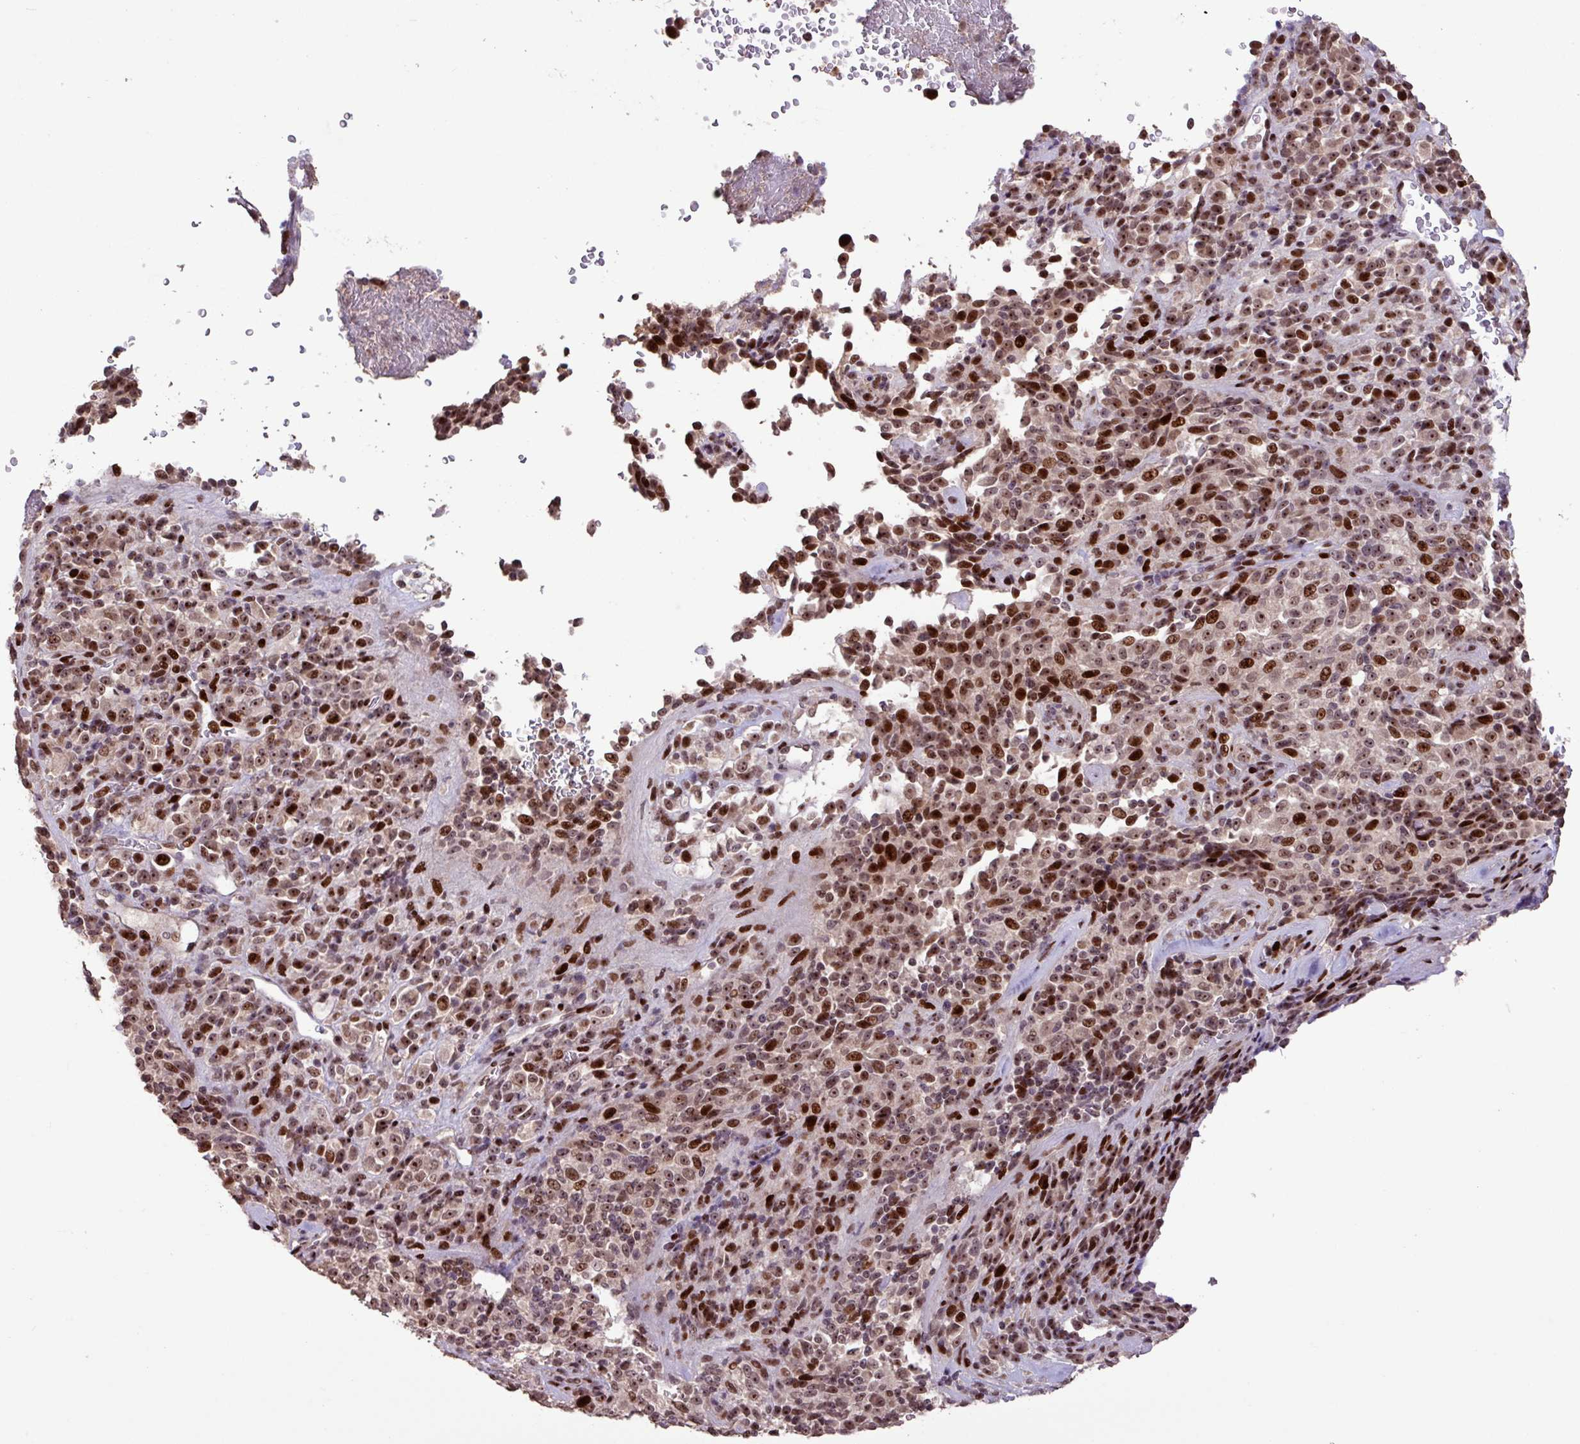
{"staining": {"intensity": "strong", "quantity": ">75%", "location": "nuclear"}, "tissue": "melanoma", "cell_type": "Tumor cells", "image_type": "cancer", "snomed": [{"axis": "morphology", "description": "Malignant melanoma, Metastatic site"}, {"axis": "topography", "description": "Brain"}], "caption": "About >75% of tumor cells in melanoma reveal strong nuclear protein staining as visualized by brown immunohistochemical staining.", "gene": "ZNF709", "patient": {"sex": "female", "age": 56}}